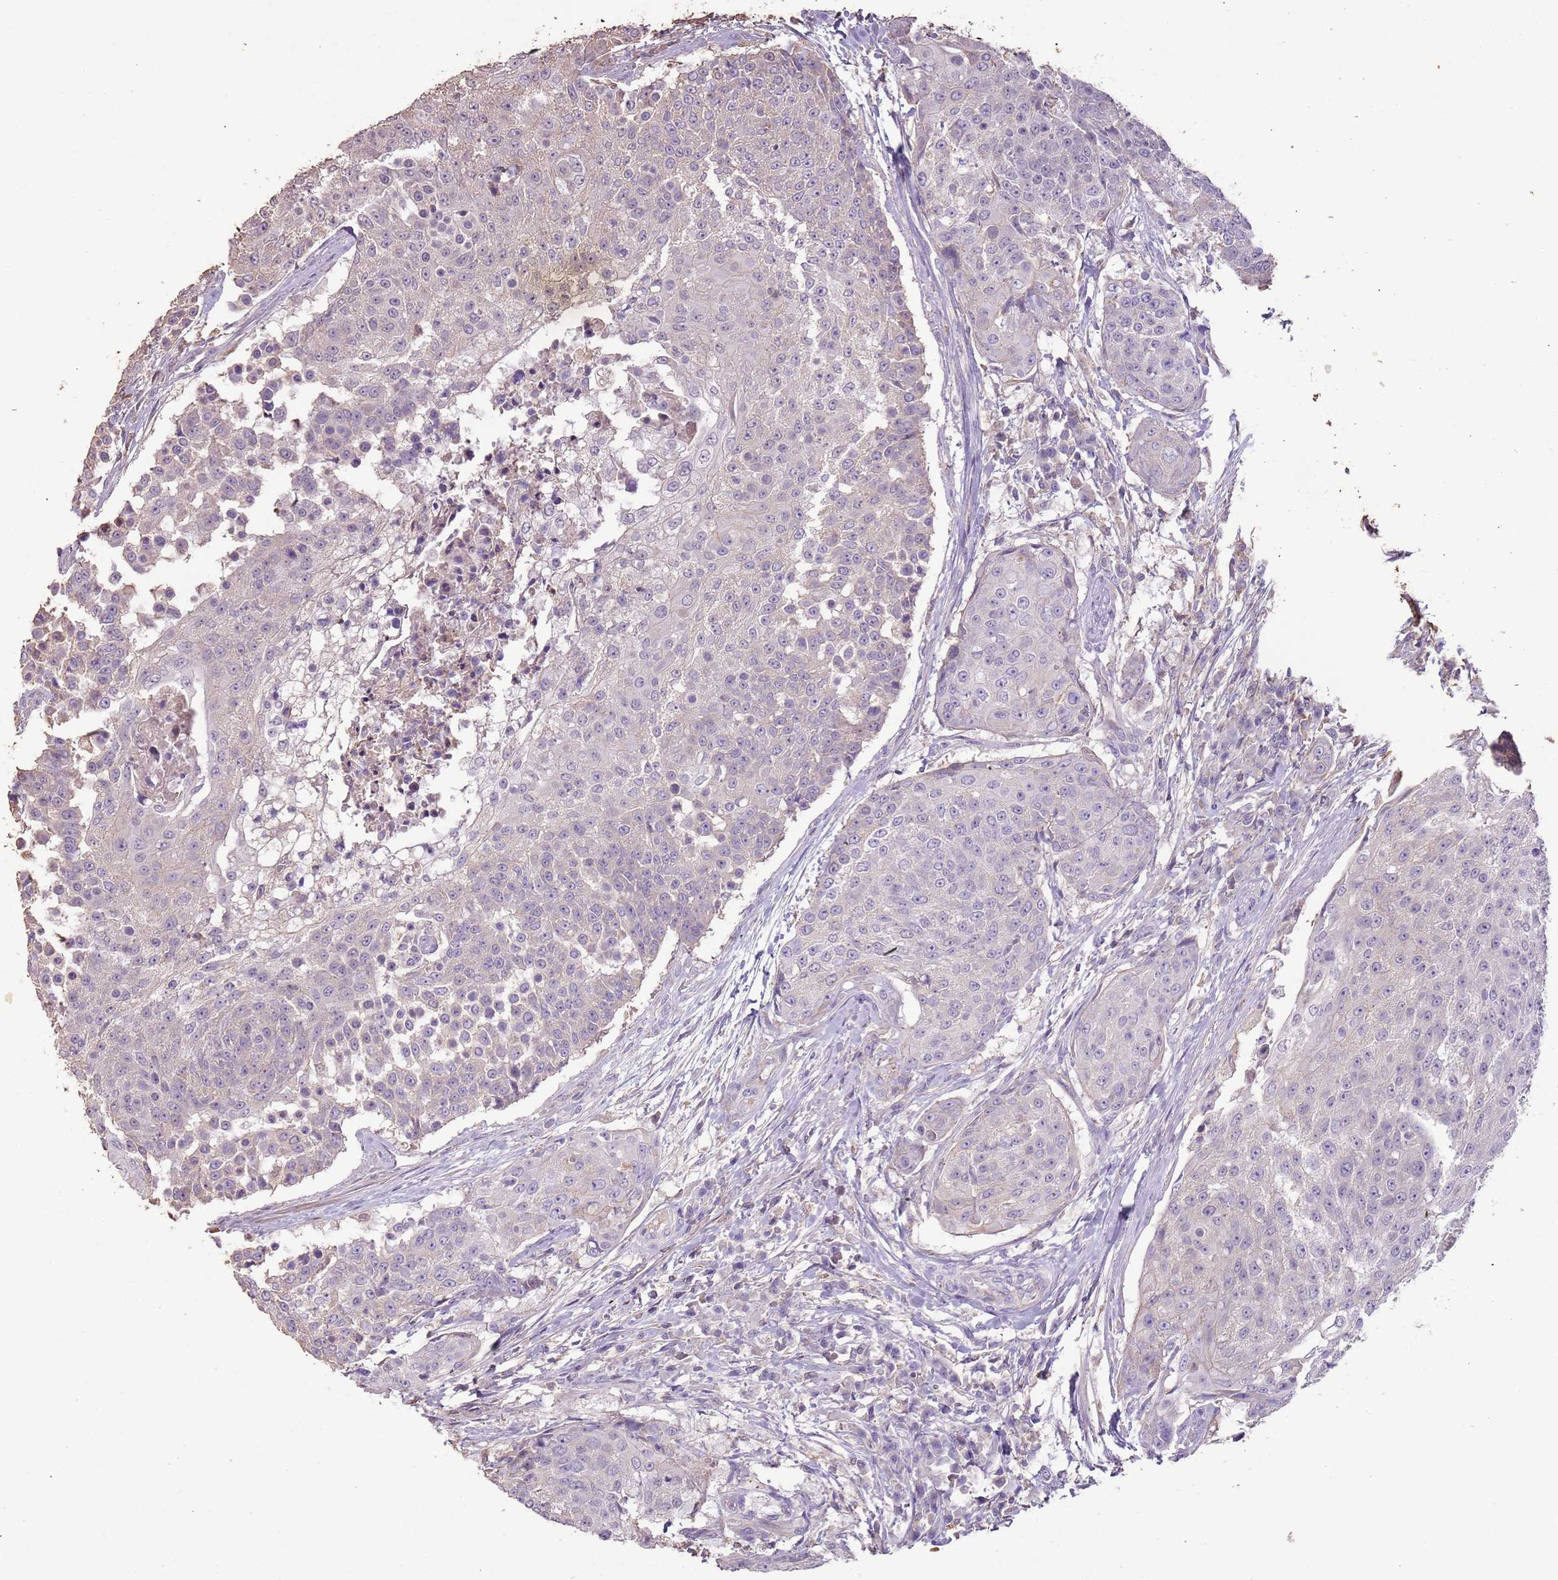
{"staining": {"intensity": "negative", "quantity": "none", "location": "none"}, "tissue": "urothelial cancer", "cell_type": "Tumor cells", "image_type": "cancer", "snomed": [{"axis": "morphology", "description": "Urothelial carcinoma, High grade"}, {"axis": "topography", "description": "Urinary bladder"}], "caption": "Immunohistochemistry micrograph of neoplastic tissue: human urothelial cancer stained with DAB (3,3'-diaminobenzidine) exhibits no significant protein staining in tumor cells.", "gene": "FECH", "patient": {"sex": "female", "age": 63}}